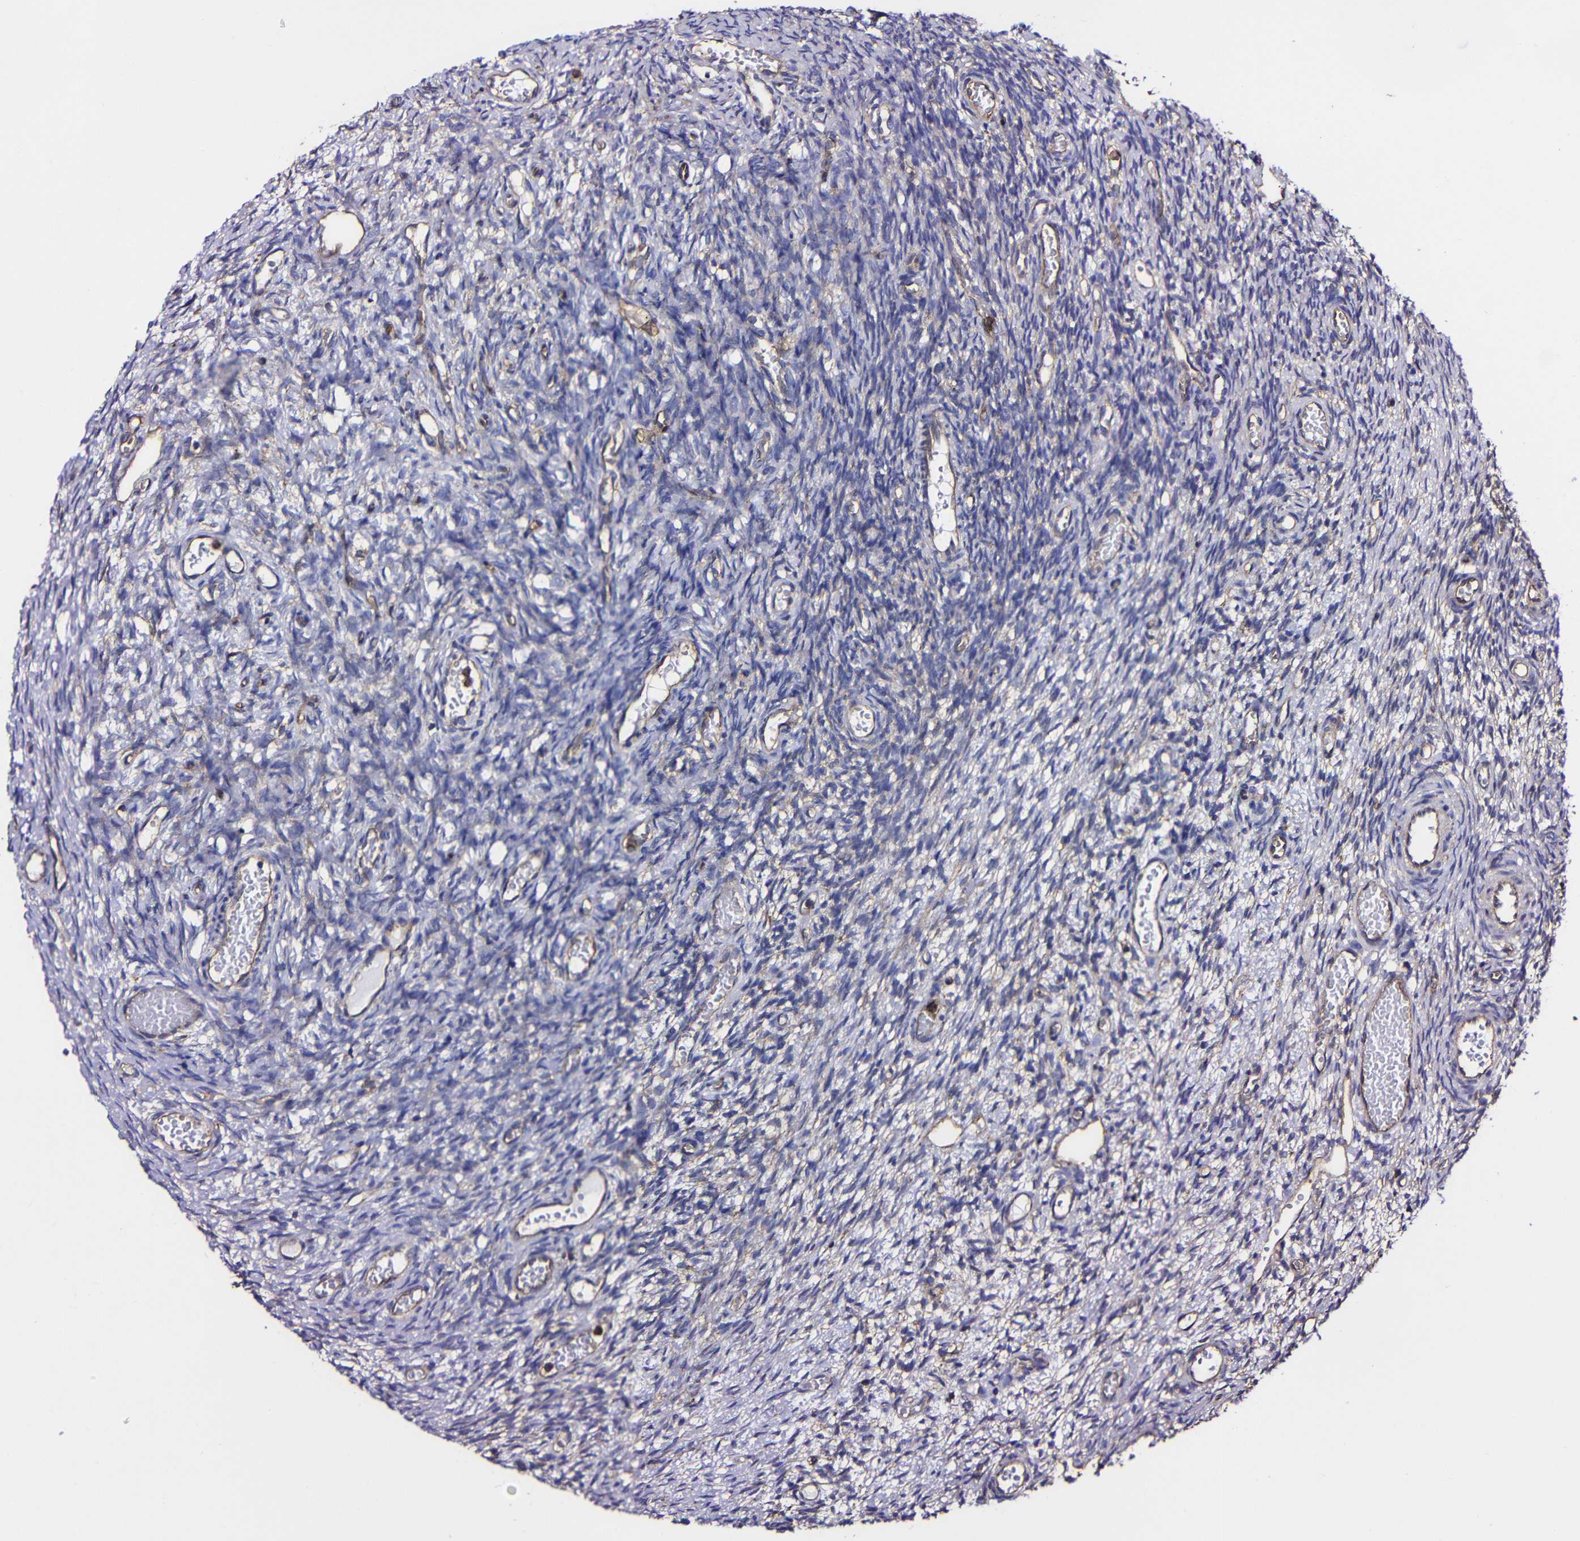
{"staining": {"intensity": "weak", "quantity": ">75%", "location": "cytoplasmic/membranous"}, "tissue": "ovary", "cell_type": "Follicle cells", "image_type": "normal", "snomed": [{"axis": "morphology", "description": "Normal tissue, NOS"}, {"axis": "topography", "description": "Ovary"}], "caption": "Immunohistochemistry (IHC) staining of unremarkable ovary, which reveals low levels of weak cytoplasmic/membranous staining in approximately >75% of follicle cells indicating weak cytoplasmic/membranous protein staining. The staining was performed using DAB (brown) for protein detection and nuclei were counterstained in hematoxylin (blue).", "gene": "MSN", "patient": {"sex": "female", "age": 35}}